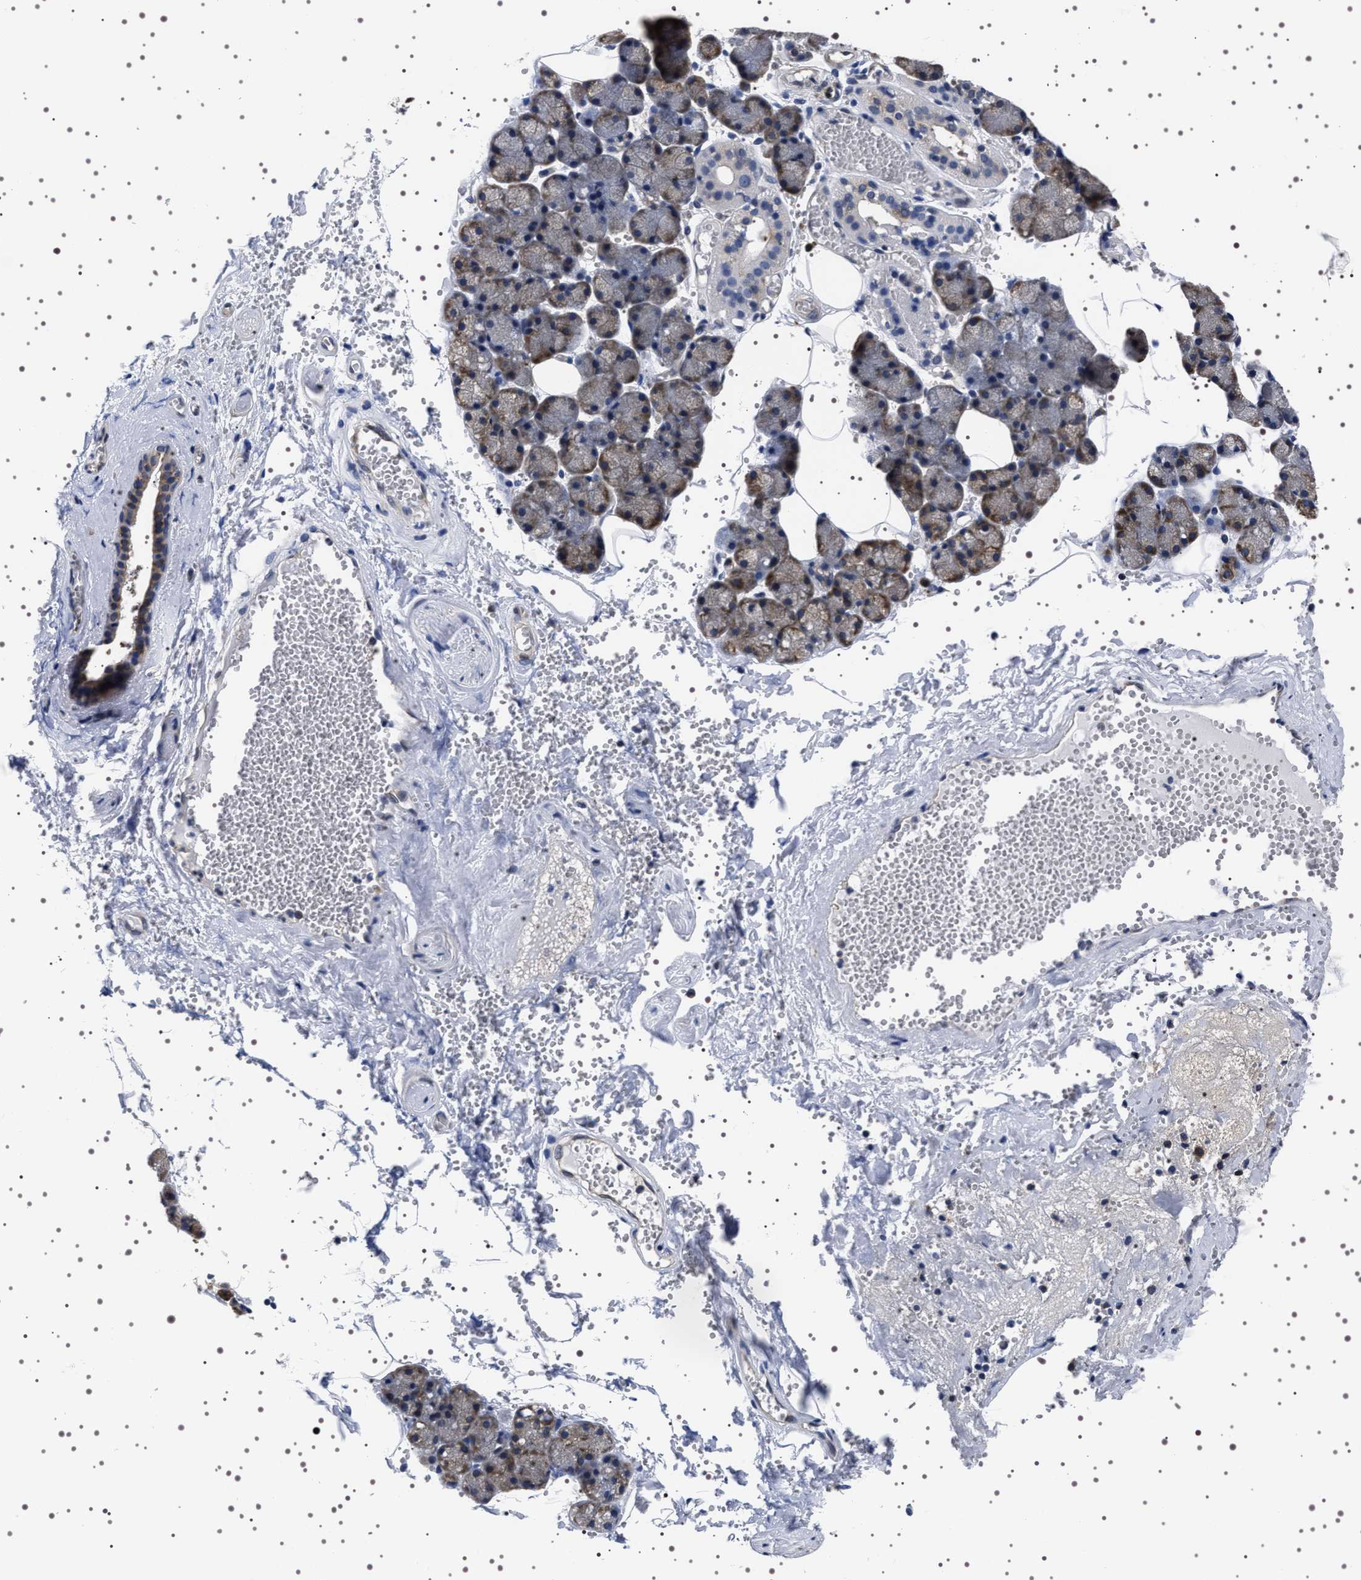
{"staining": {"intensity": "moderate", "quantity": "25%-75%", "location": "cytoplasmic/membranous"}, "tissue": "salivary gland", "cell_type": "Glandular cells", "image_type": "normal", "snomed": [{"axis": "morphology", "description": "Normal tissue, NOS"}, {"axis": "topography", "description": "Salivary gland"}], "caption": "Immunohistochemistry (IHC) image of normal salivary gland: human salivary gland stained using IHC shows medium levels of moderate protein expression localized specifically in the cytoplasmic/membranous of glandular cells, appearing as a cytoplasmic/membranous brown color.", "gene": "DARS1", "patient": {"sex": "male", "age": 62}}